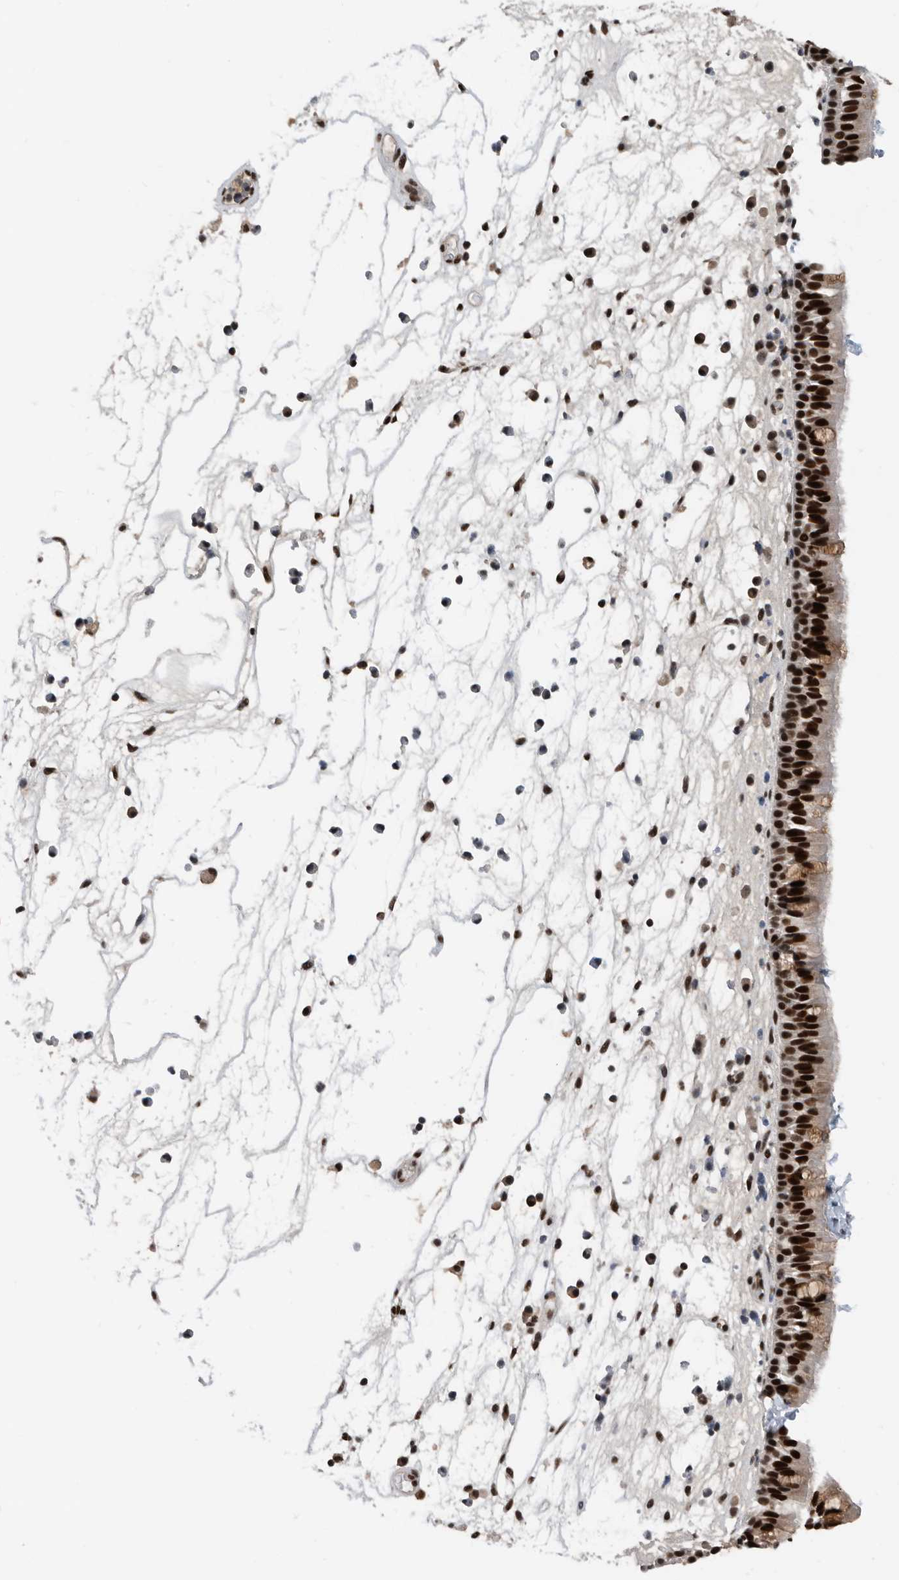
{"staining": {"intensity": "strong", "quantity": ">75%", "location": "nuclear"}, "tissue": "nasopharynx", "cell_type": "Respiratory epithelial cells", "image_type": "normal", "snomed": [{"axis": "morphology", "description": "Normal tissue, NOS"}, {"axis": "morphology", "description": "Inflammation, NOS"}, {"axis": "morphology", "description": "Malignant melanoma, Metastatic site"}, {"axis": "topography", "description": "Nasopharynx"}], "caption": "Respiratory epithelial cells display high levels of strong nuclear expression in about >75% of cells in benign human nasopharynx.", "gene": "ZNF260", "patient": {"sex": "male", "age": 70}}